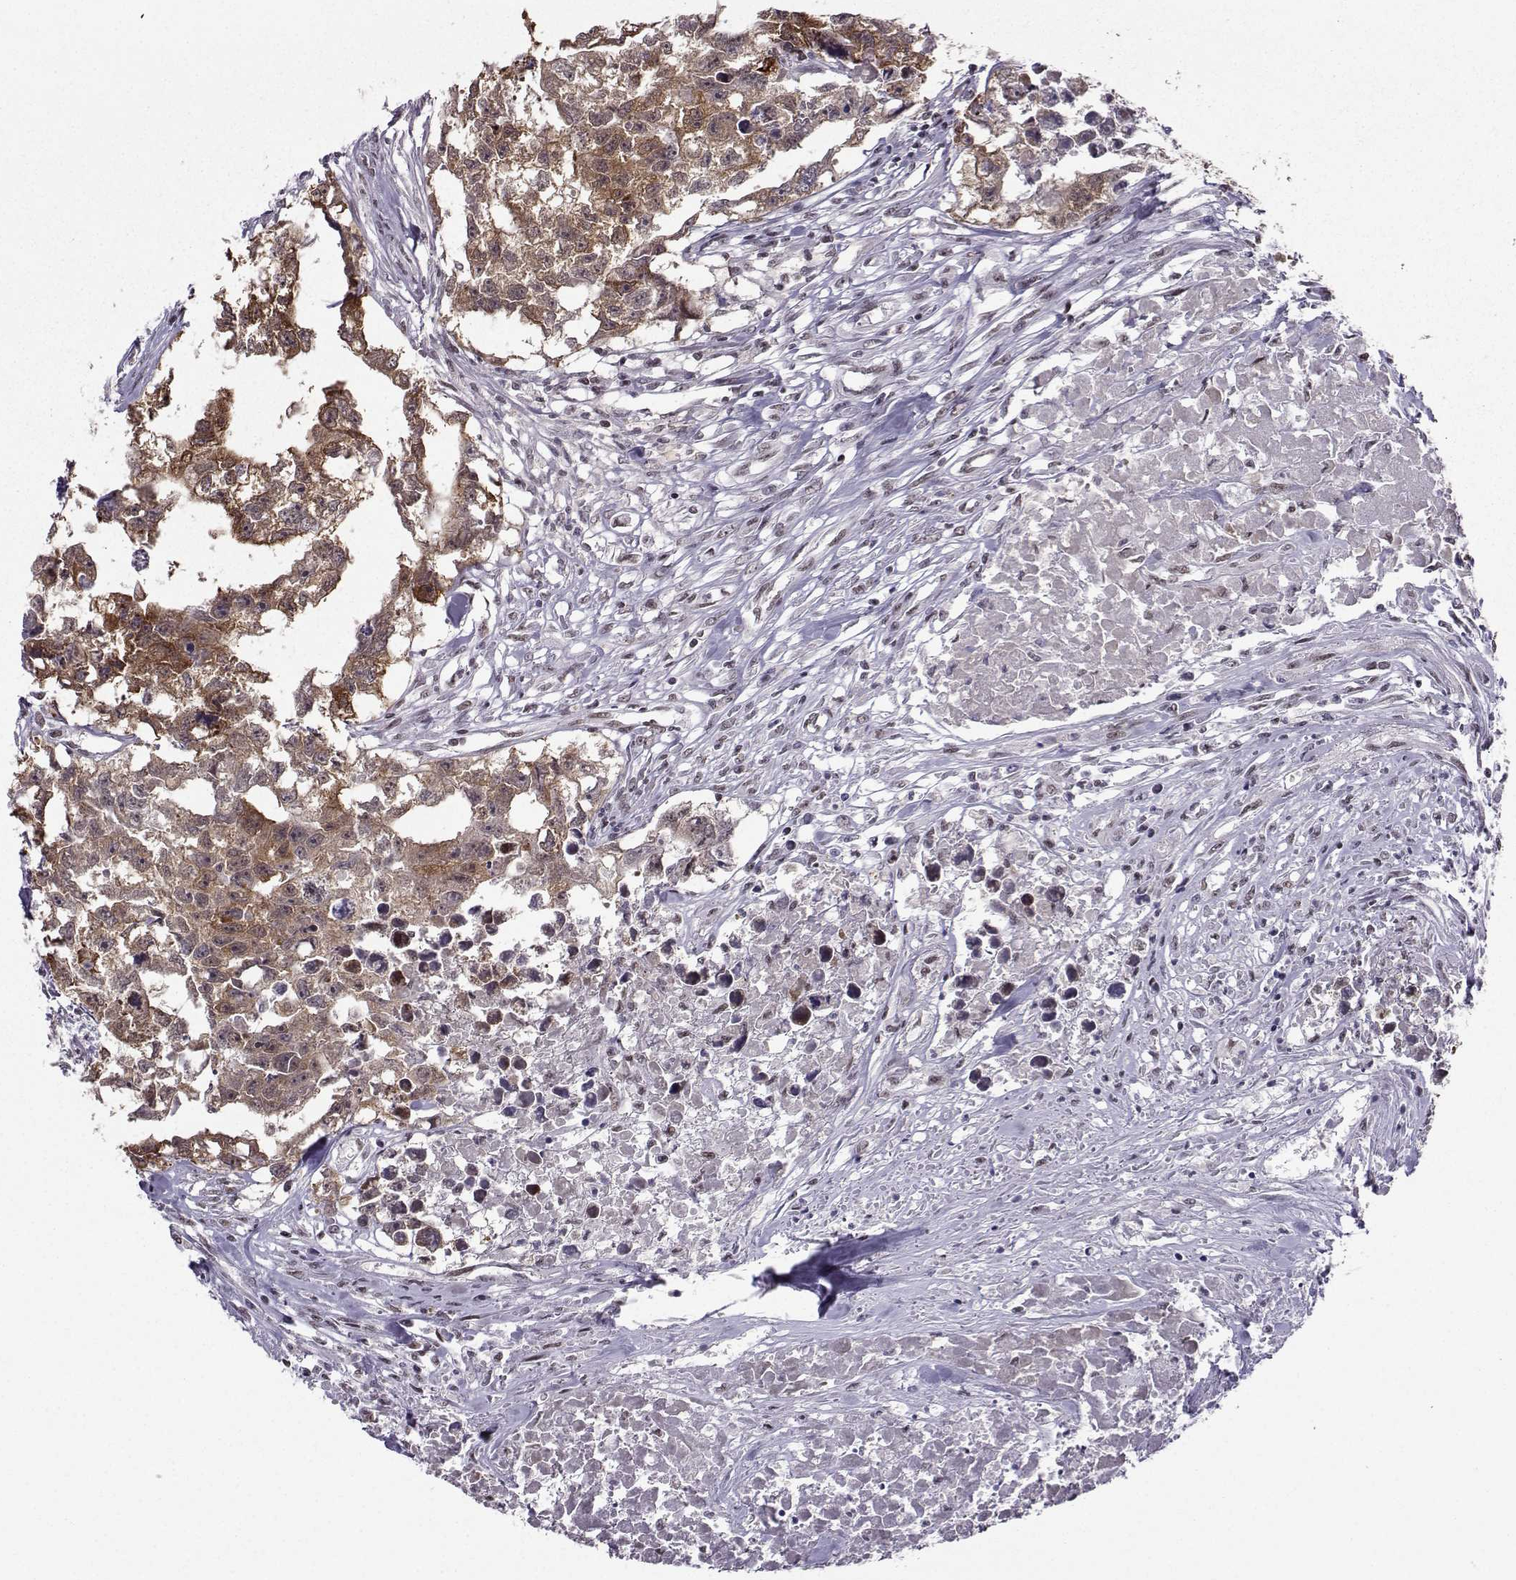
{"staining": {"intensity": "strong", "quantity": ">75%", "location": "cytoplasmic/membranous"}, "tissue": "testis cancer", "cell_type": "Tumor cells", "image_type": "cancer", "snomed": [{"axis": "morphology", "description": "Carcinoma, Embryonal, NOS"}, {"axis": "morphology", "description": "Teratoma, malignant, NOS"}, {"axis": "topography", "description": "Testis"}], "caption": "This micrograph reveals testis cancer stained with IHC to label a protein in brown. The cytoplasmic/membranous of tumor cells show strong positivity for the protein. Nuclei are counter-stained blue.", "gene": "LIN28A", "patient": {"sex": "male", "age": 44}}